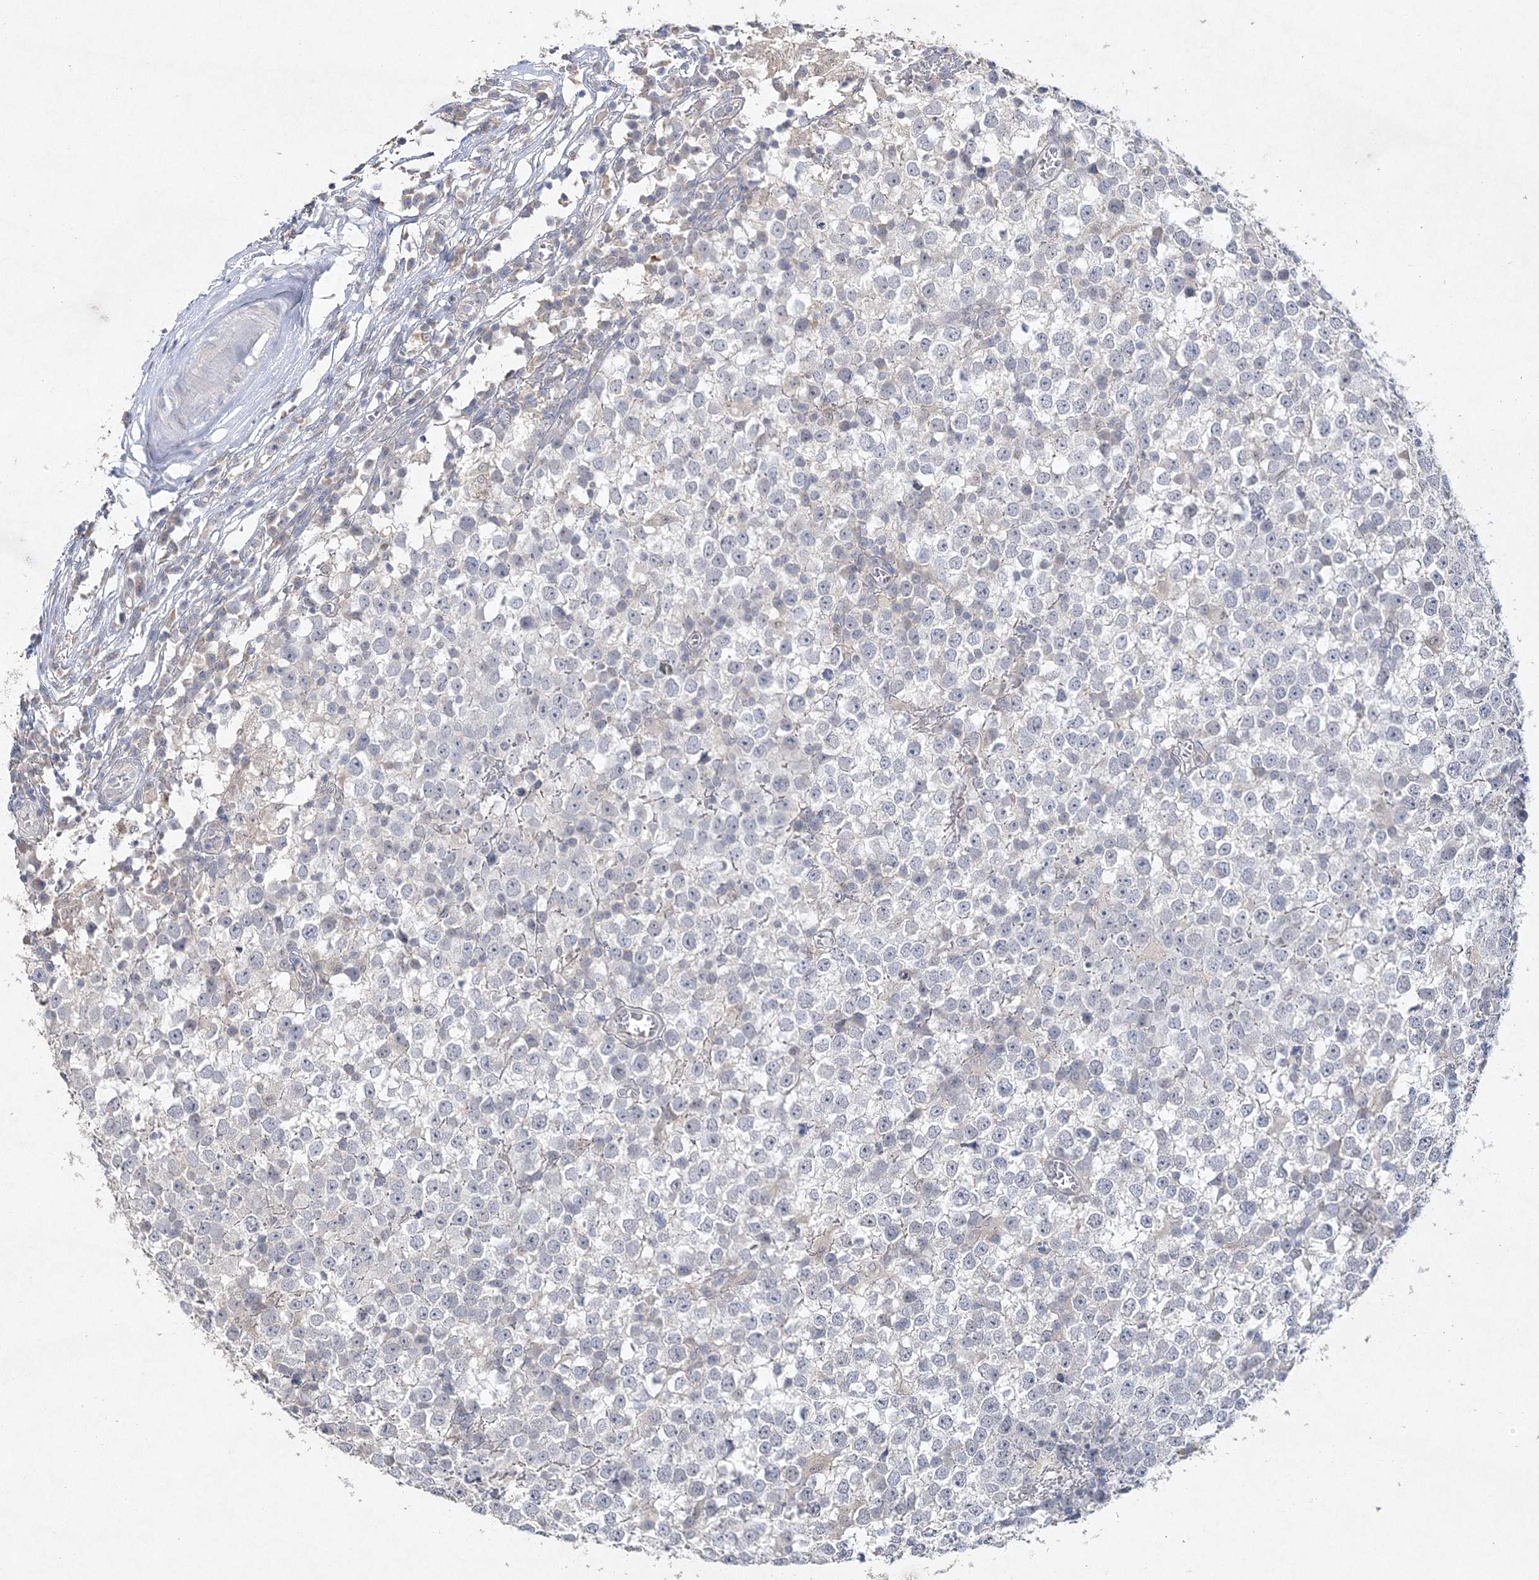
{"staining": {"intensity": "negative", "quantity": "none", "location": "none"}, "tissue": "testis cancer", "cell_type": "Tumor cells", "image_type": "cancer", "snomed": [{"axis": "morphology", "description": "Seminoma, NOS"}, {"axis": "topography", "description": "Testis"}], "caption": "This is a photomicrograph of immunohistochemistry (IHC) staining of seminoma (testis), which shows no staining in tumor cells.", "gene": "MAT2B", "patient": {"sex": "male", "age": 65}}